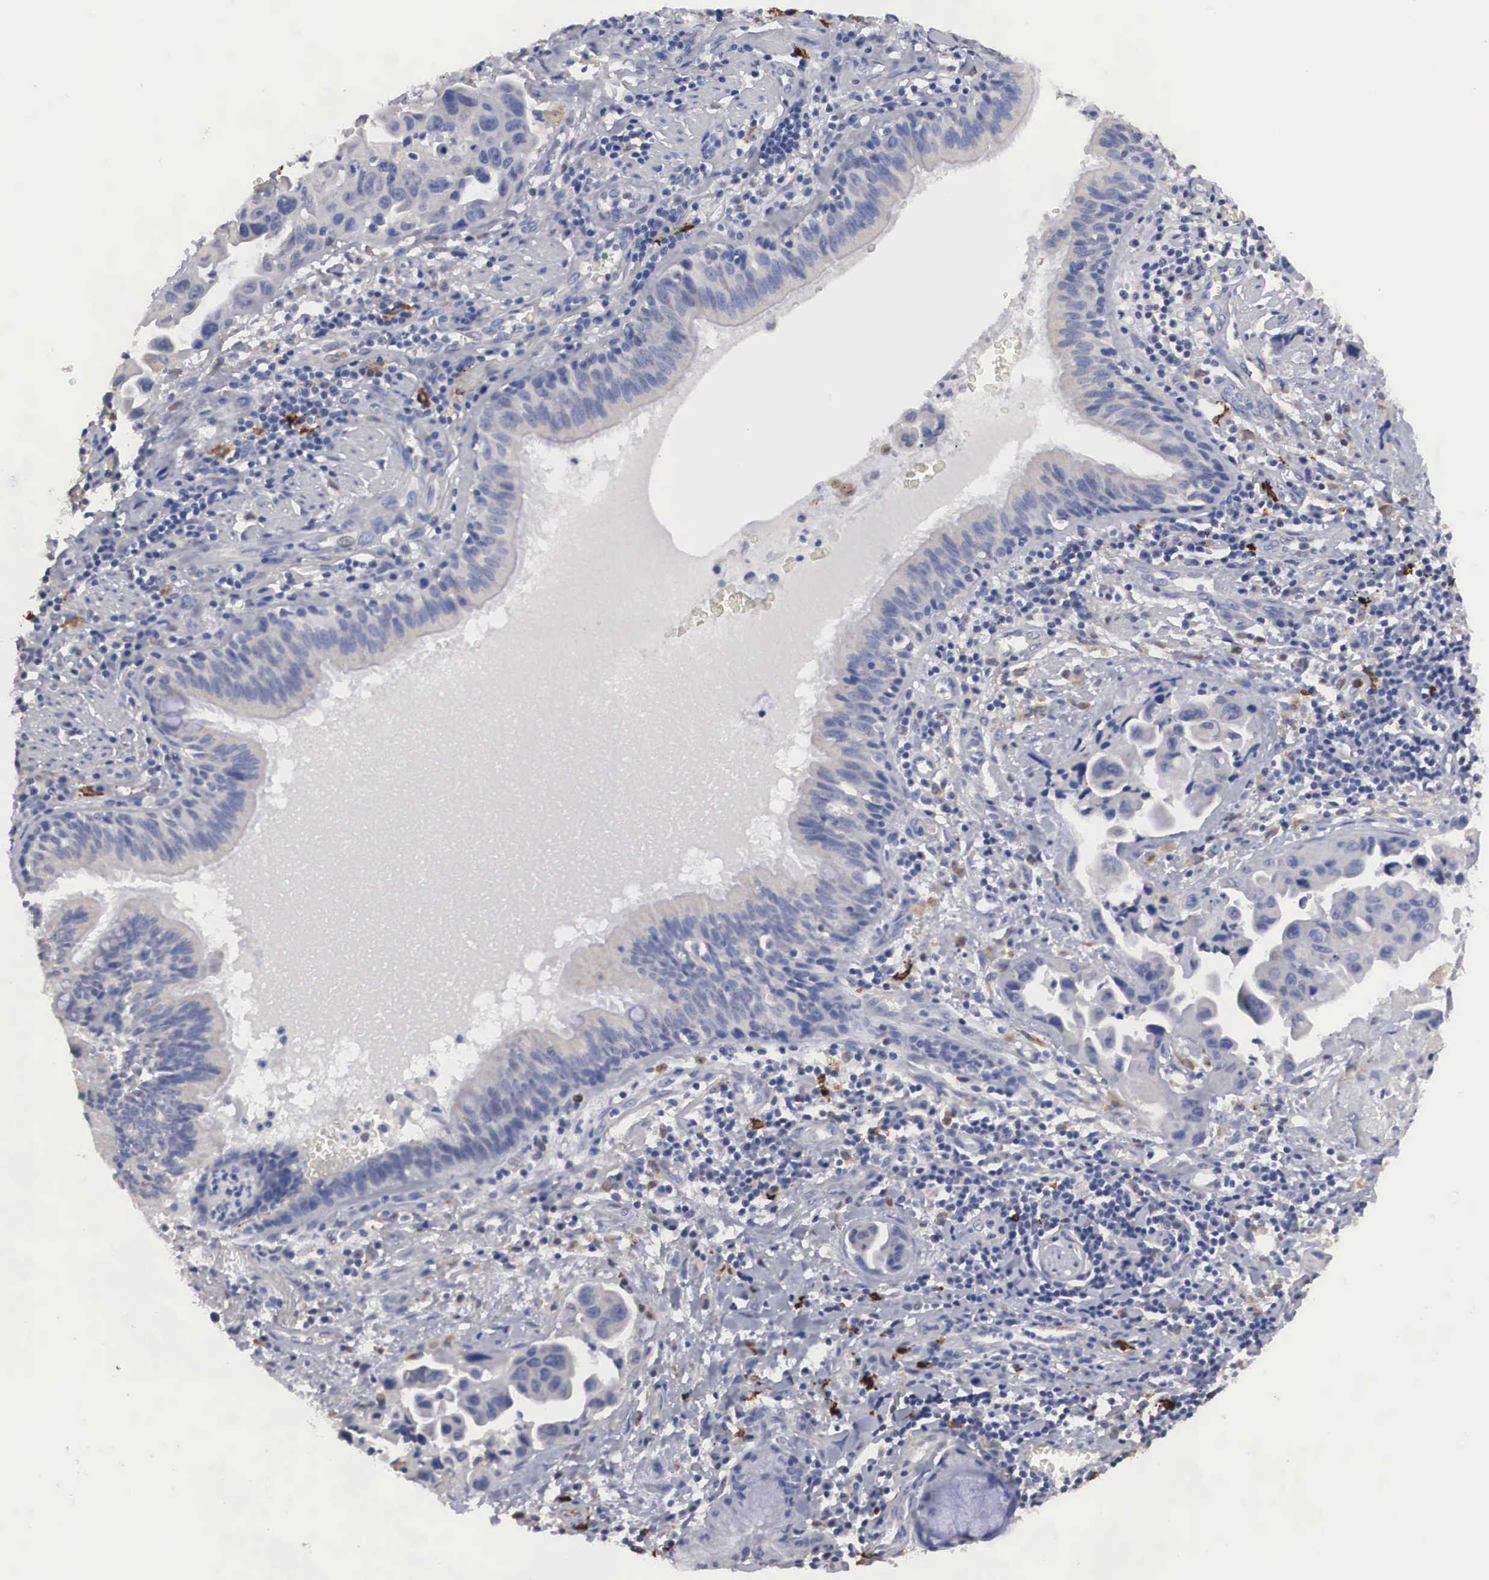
{"staining": {"intensity": "negative", "quantity": "none", "location": "none"}, "tissue": "lung cancer", "cell_type": "Tumor cells", "image_type": "cancer", "snomed": [{"axis": "morphology", "description": "Adenocarcinoma, NOS"}, {"axis": "topography", "description": "Lung"}], "caption": "Lung adenocarcinoma was stained to show a protein in brown. There is no significant expression in tumor cells.", "gene": "HMOX1", "patient": {"sex": "male", "age": 64}}